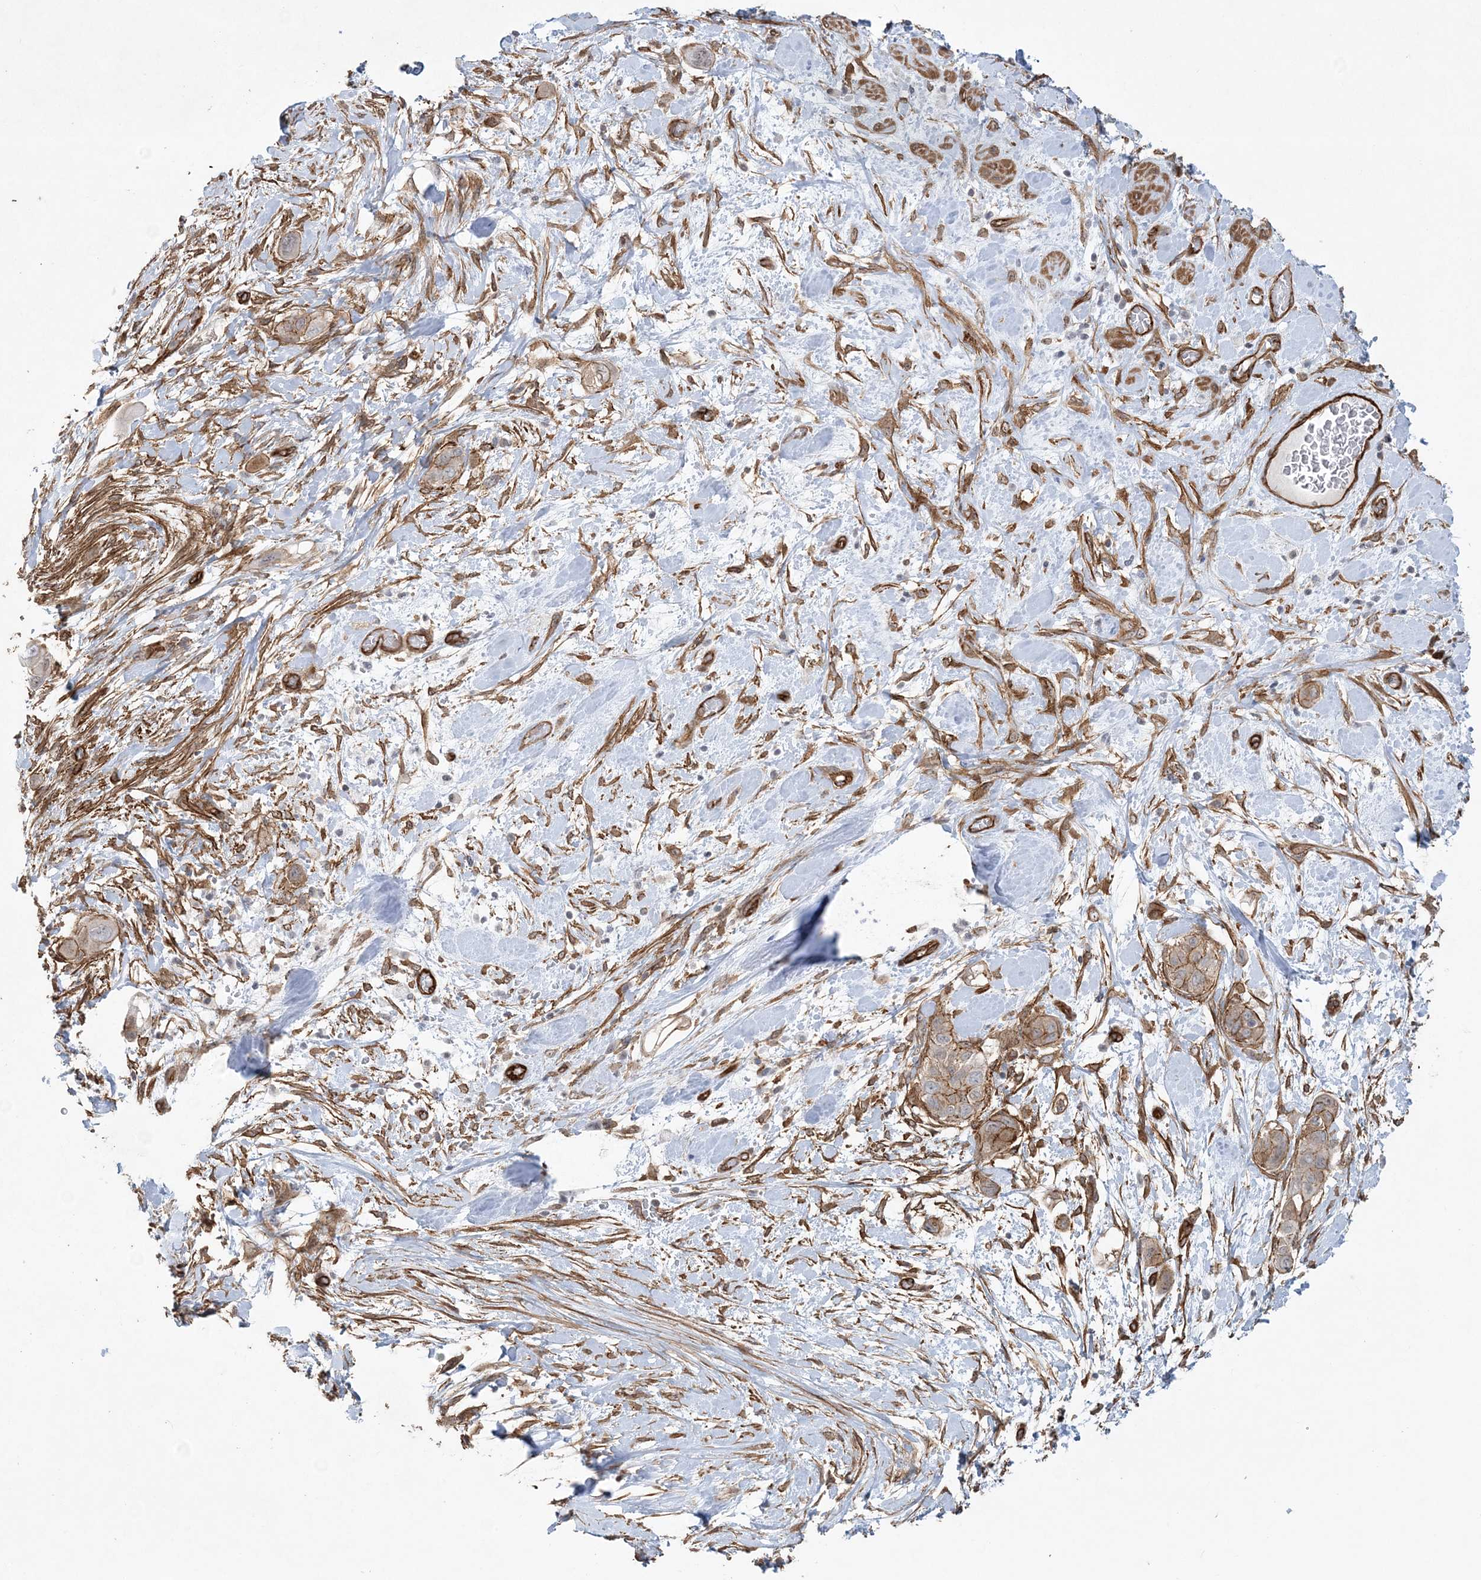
{"staining": {"intensity": "weak", "quantity": ">75%", "location": "cytoplasmic/membranous"}, "tissue": "pancreatic cancer", "cell_type": "Tumor cells", "image_type": "cancer", "snomed": [{"axis": "morphology", "description": "Adenocarcinoma, NOS"}, {"axis": "topography", "description": "Pancreas"}], "caption": "Approximately >75% of tumor cells in human pancreatic cancer (adenocarcinoma) exhibit weak cytoplasmic/membranous protein staining as visualized by brown immunohistochemical staining.", "gene": "RAI14", "patient": {"sex": "male", "age": 68}}